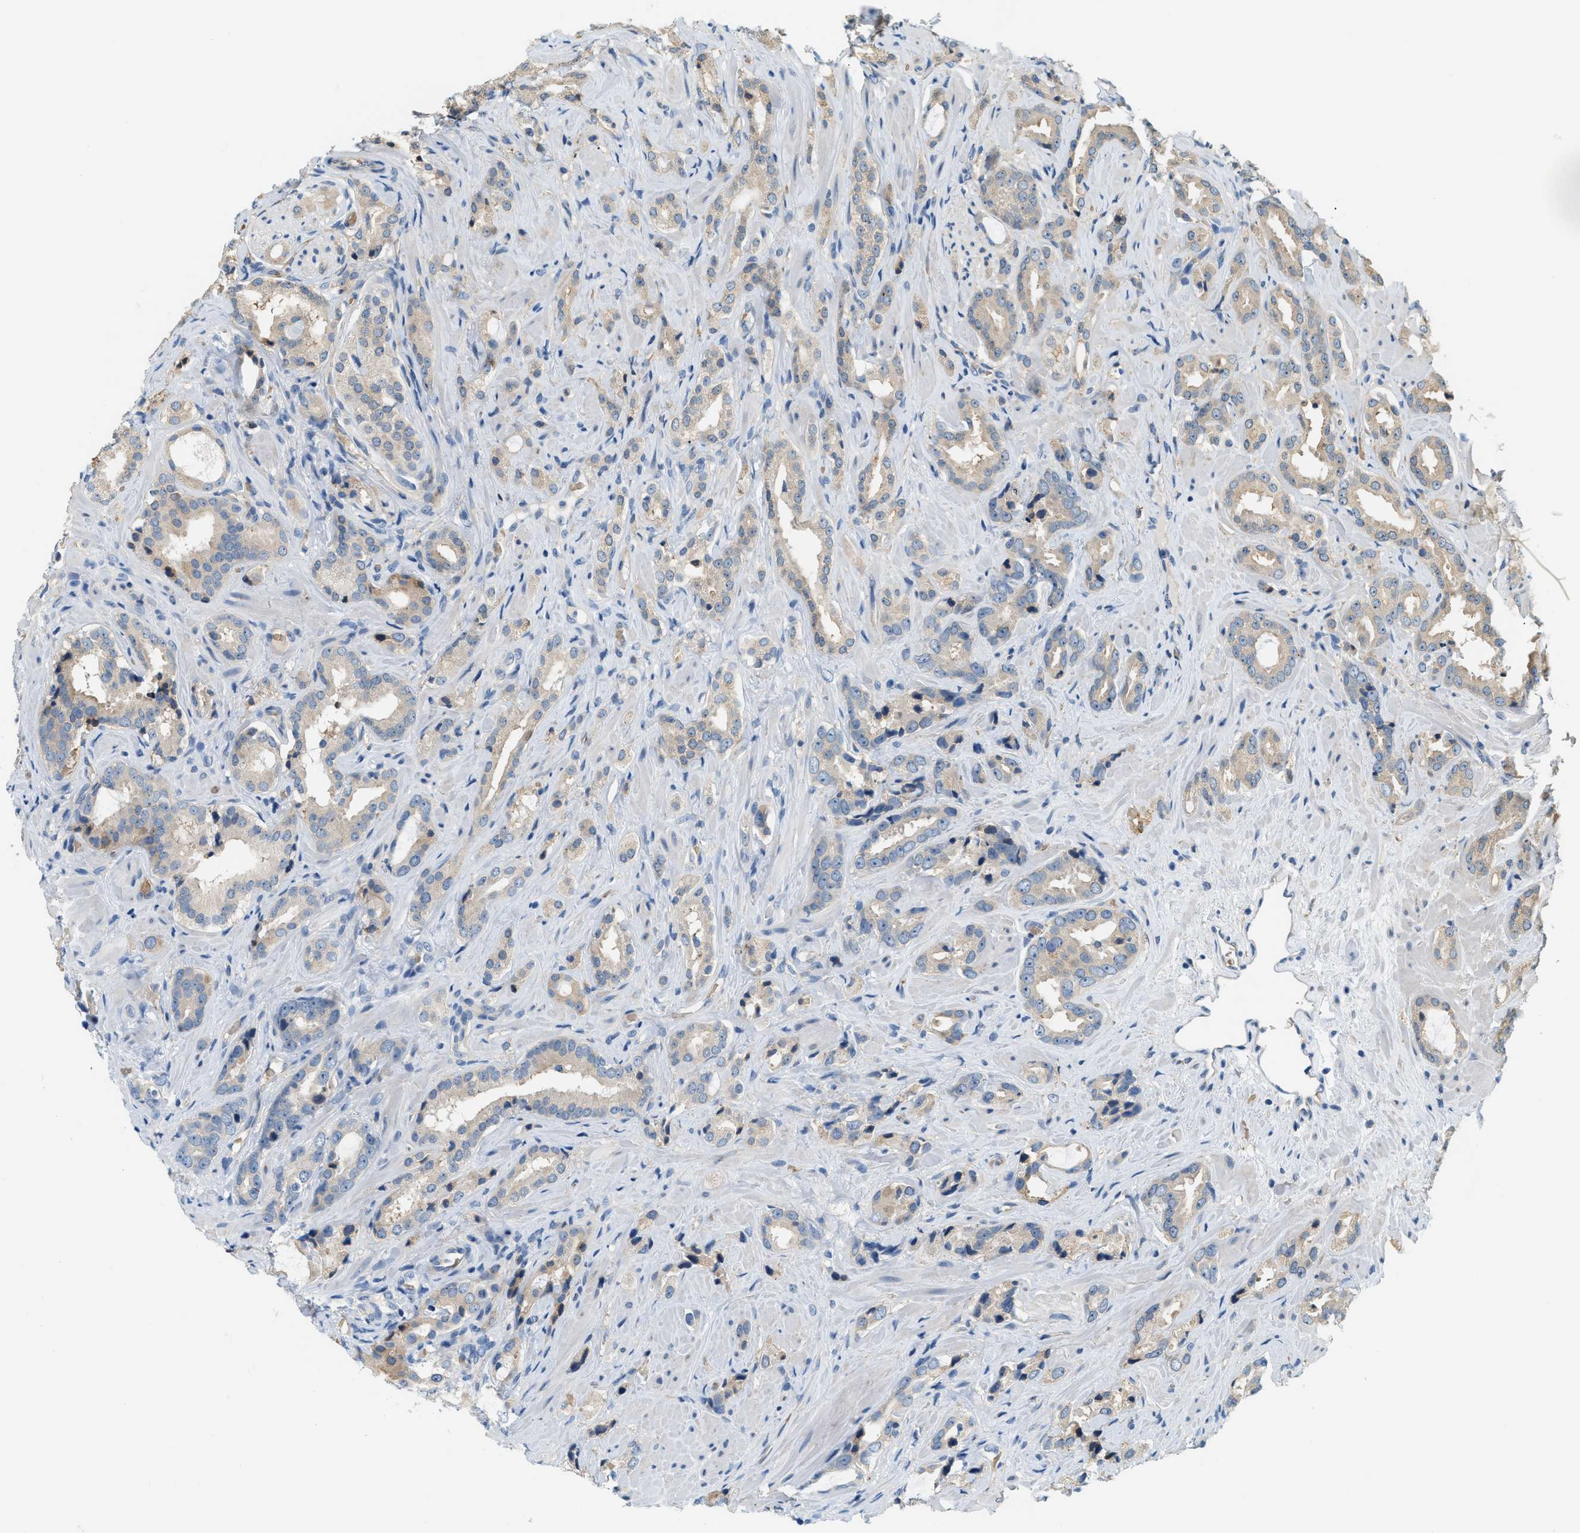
{"staining": {"intensity": "weak", "quantity": "25%-75%", "location": "cytoplasmic/membranous"}, "tissue": "prostate cancer", "cell_type": "Tumor cells", "image_type": "cancer", "snomed": [{"axis": "morphology", "description": "Adenocarcinoma, High grade"}, {"axis": "topography", "description": "Prostate"}], "caption": "Tumor cells demonstrate low levels of weak cytoplasmic/membranous staining in about 25%-75% of cells in high-grade adenocarcinoma (prostate).", "gene": "CYTH2", "patient": {"sex": "male", "age": 64}}